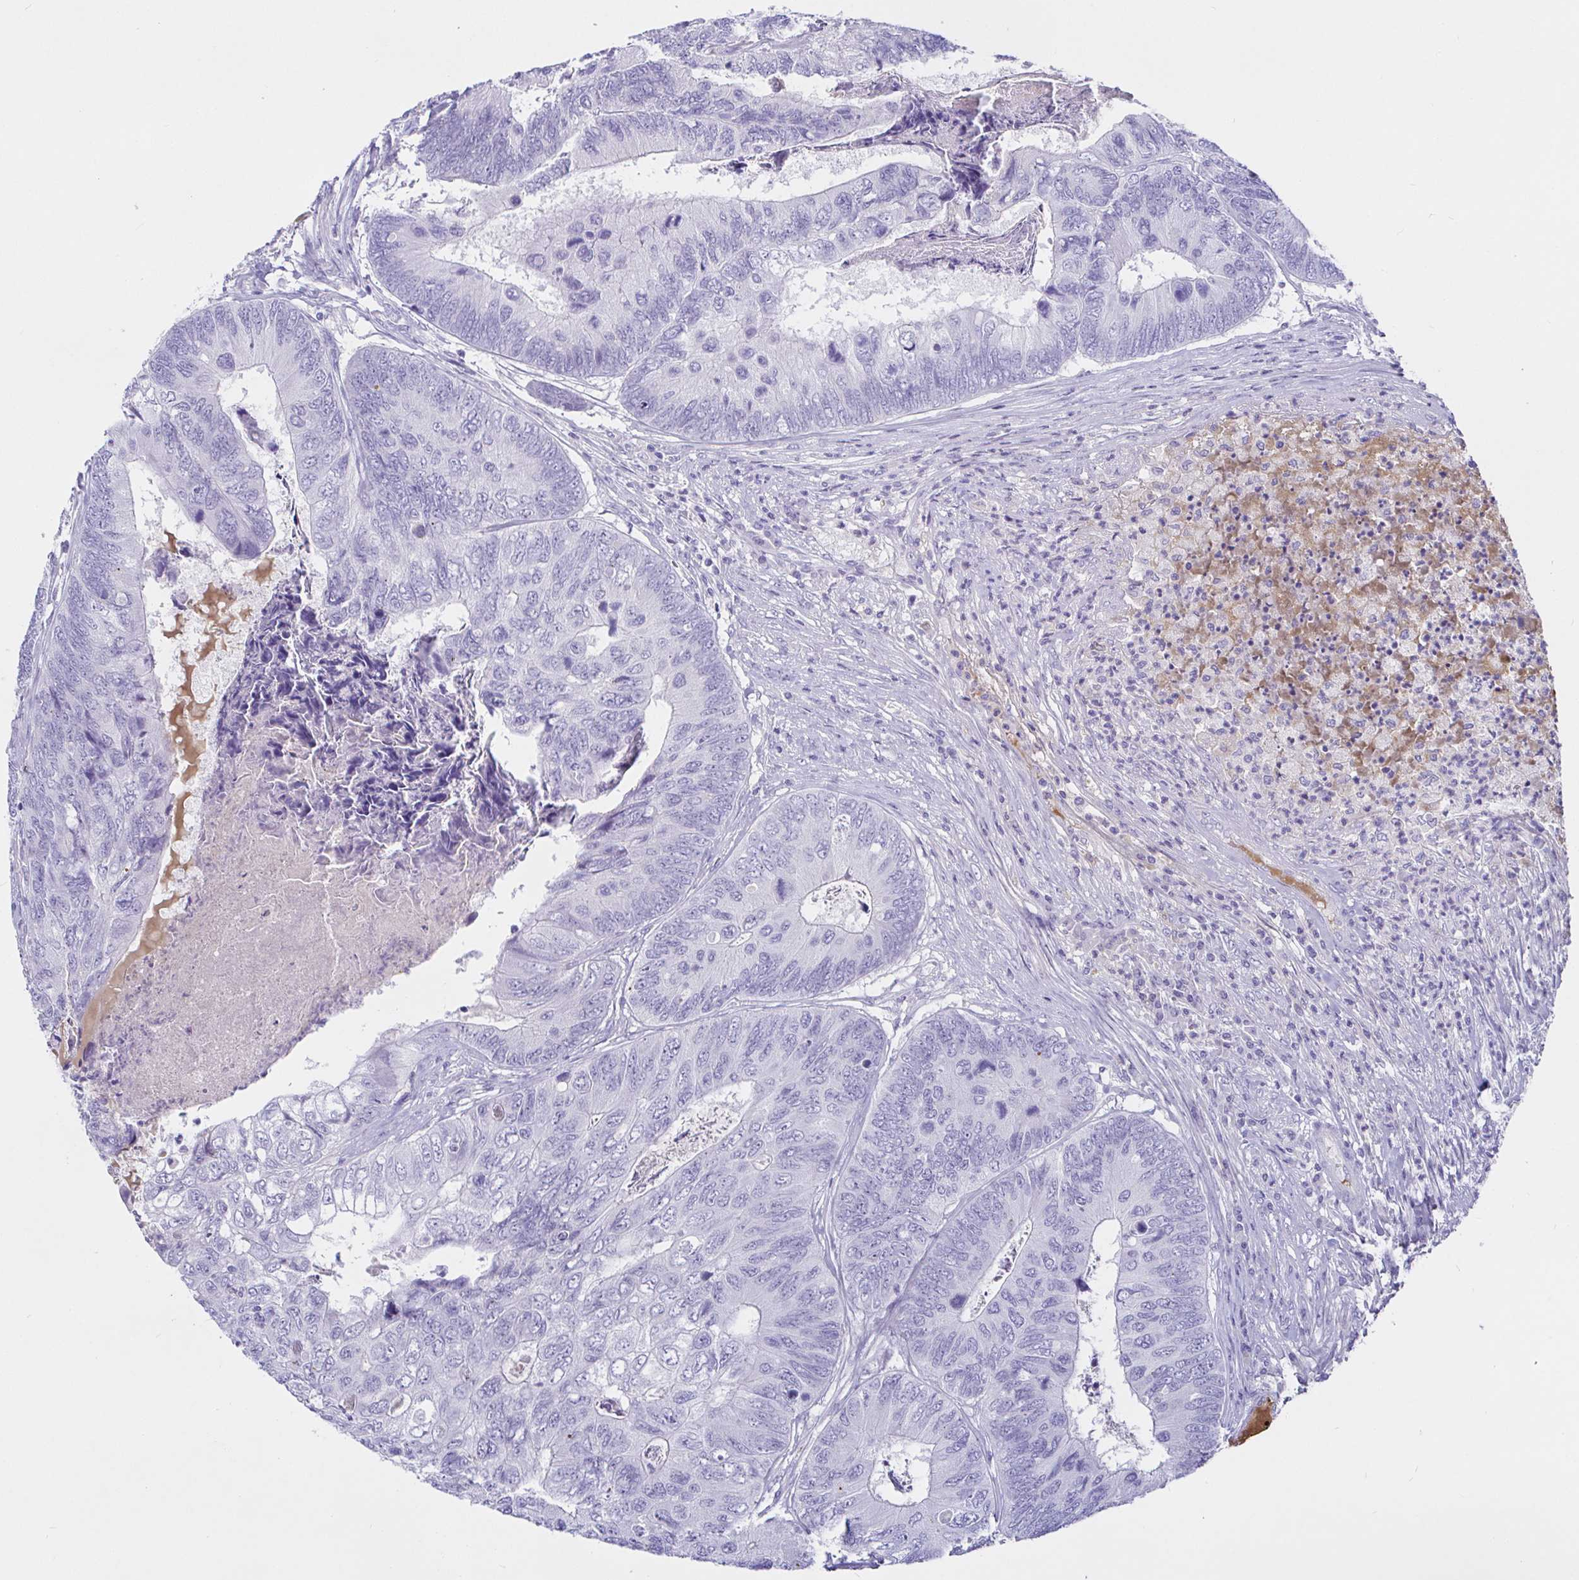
{"staining": {"intensity": "negative", "quantity": "none", "location": "none"}, "tissue": "colorectal cancer", "cell_type": "Tumor cells", "image_type": "cancer", "snomed": [{"axis": "morphology", "description": "Adenocarcinoma, NOS"}, {"axis": "topography", "description": "Colon"}], "caption": "Protein analysis of adenocarcinoma (colorectal) demonstrates no significant expression in tumor cells. (IHC, brightfield microscopy, high magnification).", "gene": "SAA4", "patient": {"sex": "female", "age": 67}}